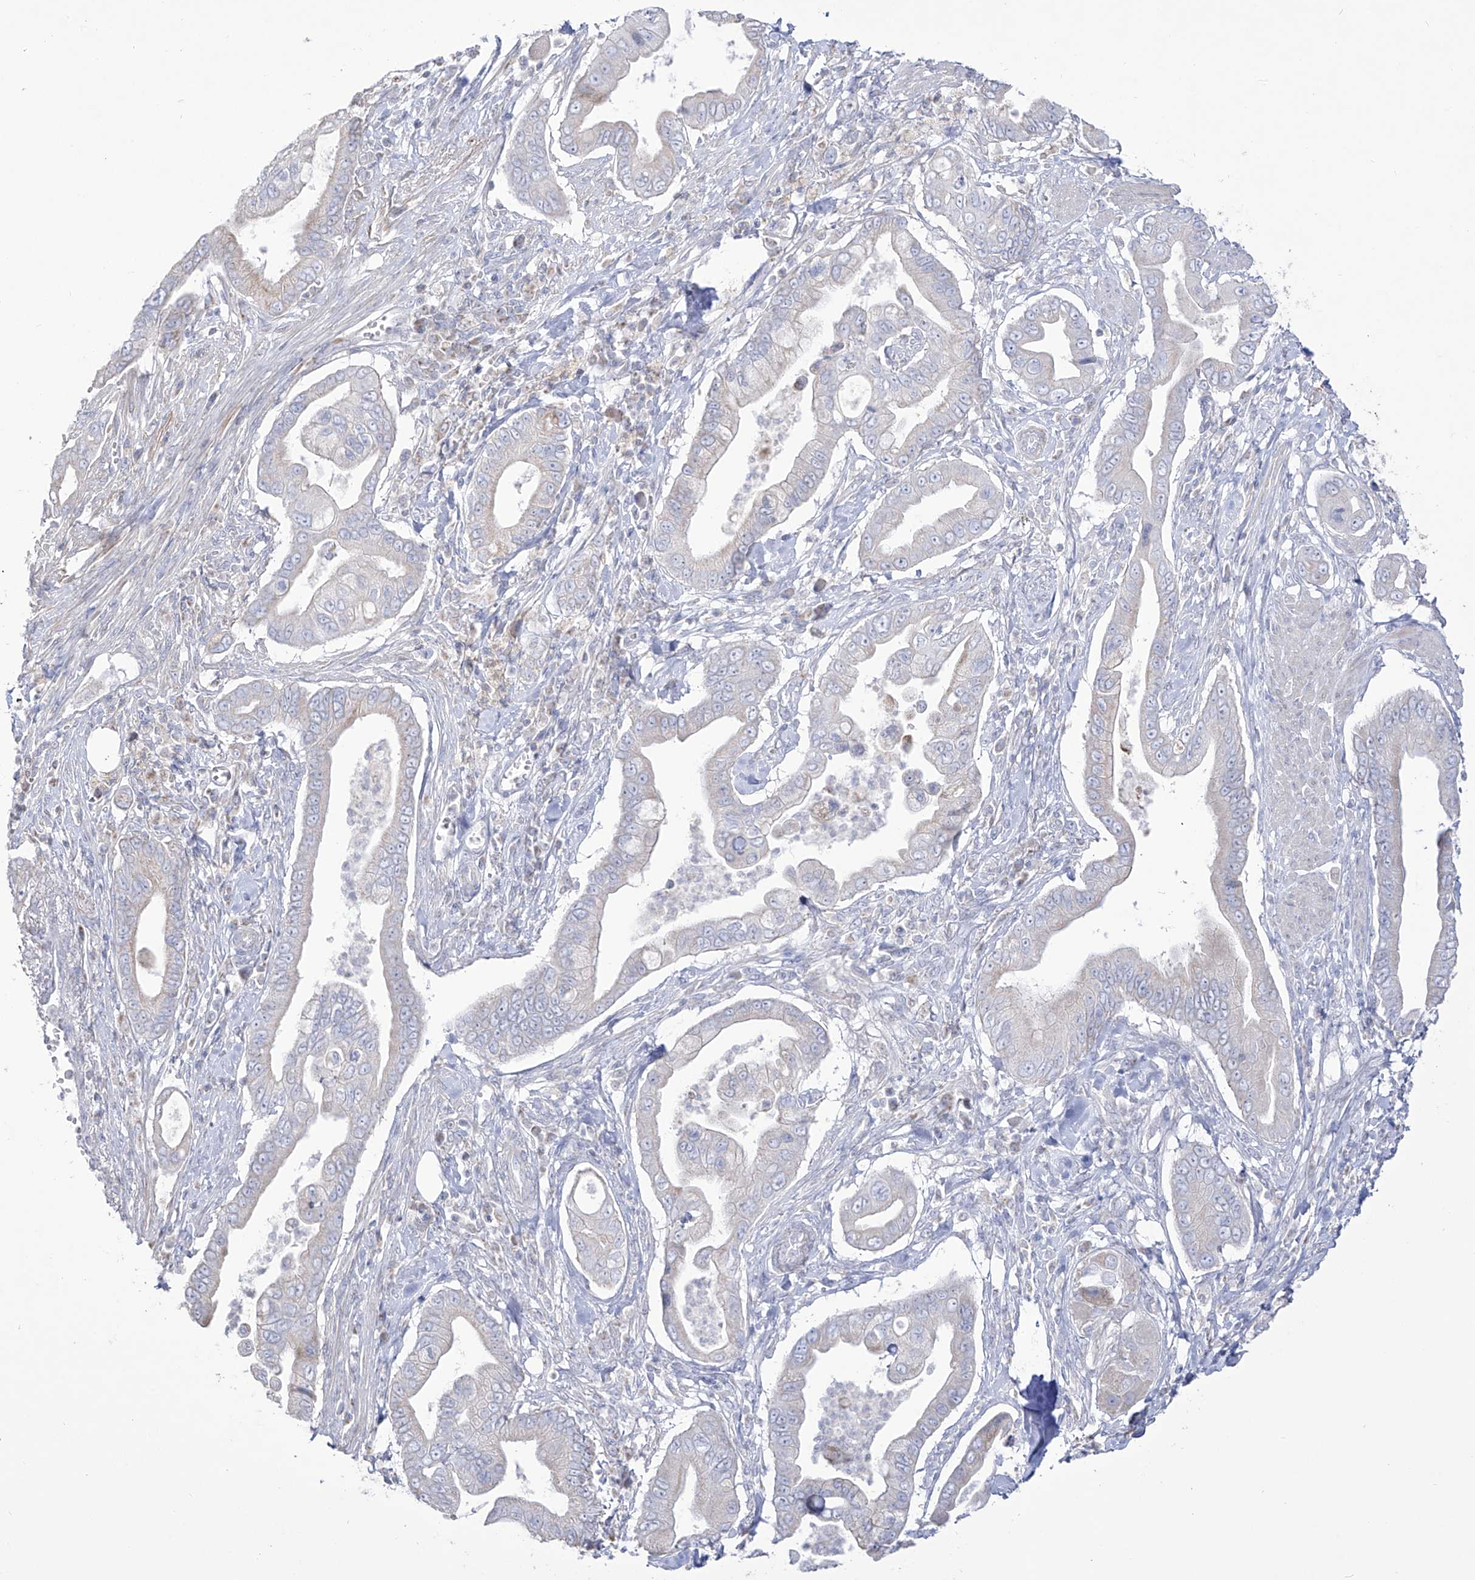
{"staining": {"intensity": "negative", "quantity": "none", "location": "none"}, "tissue": "pancreatic cancer", "cell_type": "Tumor cells", "image_type": "cancer", "snomed": [{"axis": "morphology", "description": "Adenocarcinoma, NOS"}, {"axis": "topography", "description": "Pancreas"}], "caption": "The photomicrograph reveals no staining of tumor cells in pancreatic cancer.", "gene": "RCHY1", "patient": {"sex": "male", "age": 78}}